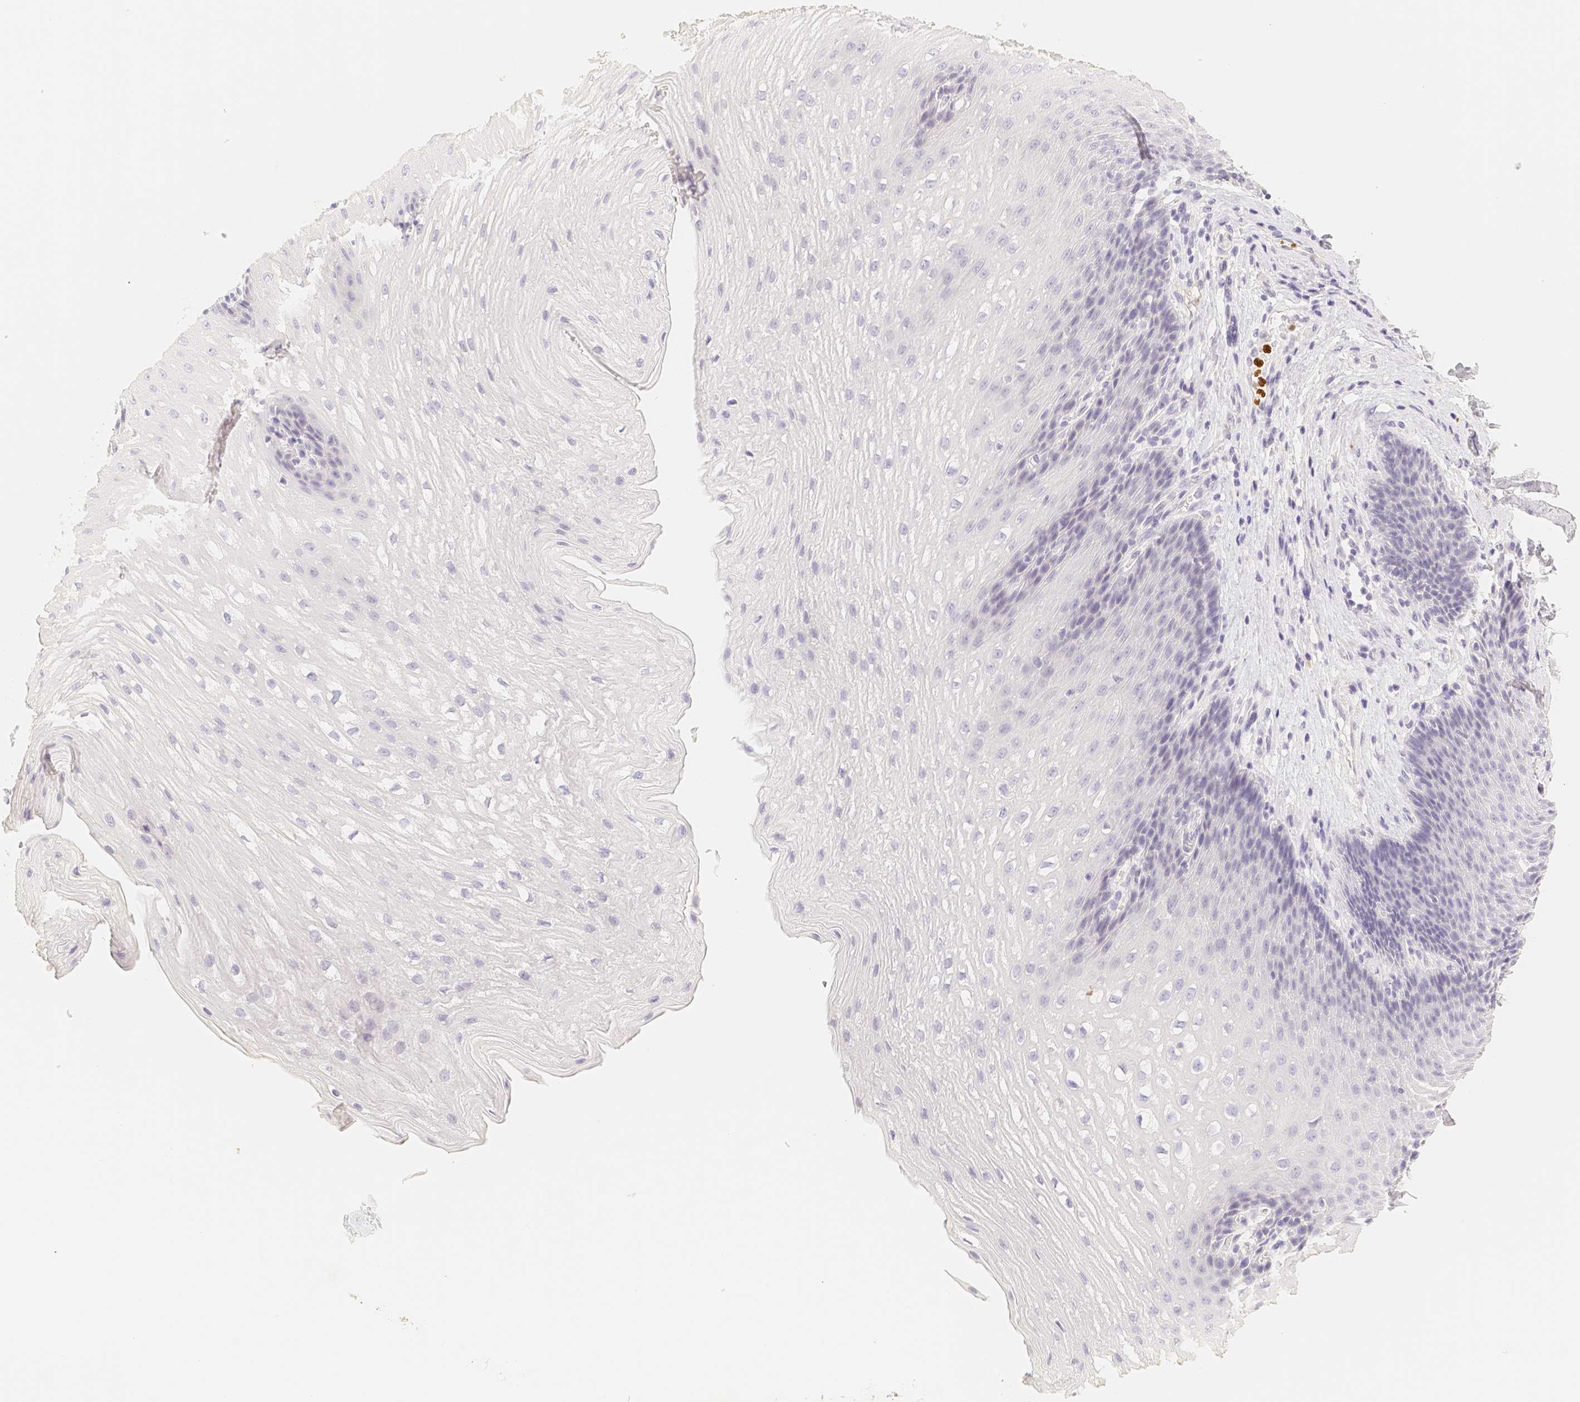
{"staining": {"intensity": "negative", "quantity": "none", "location": "none"}, "tissue": "esophagus", "cell_type": "Squamous epithelial cells", "image_type": "normal", "snomed": [{"axis": "morphology", "description": "Normal tissue, NOS"}, {"axis": "topography", "description": "Esophagus"}], "caption": "The immunohistochemistry micrograph has no significant expression in squamous epithelial cells of esophagus. (DAB (3,3'-diaminobenzidine) immunohistochemistry with hematoxylin counter stain).", "gene": "PADI4", "patient": {"sex": "male", "age": 48}}